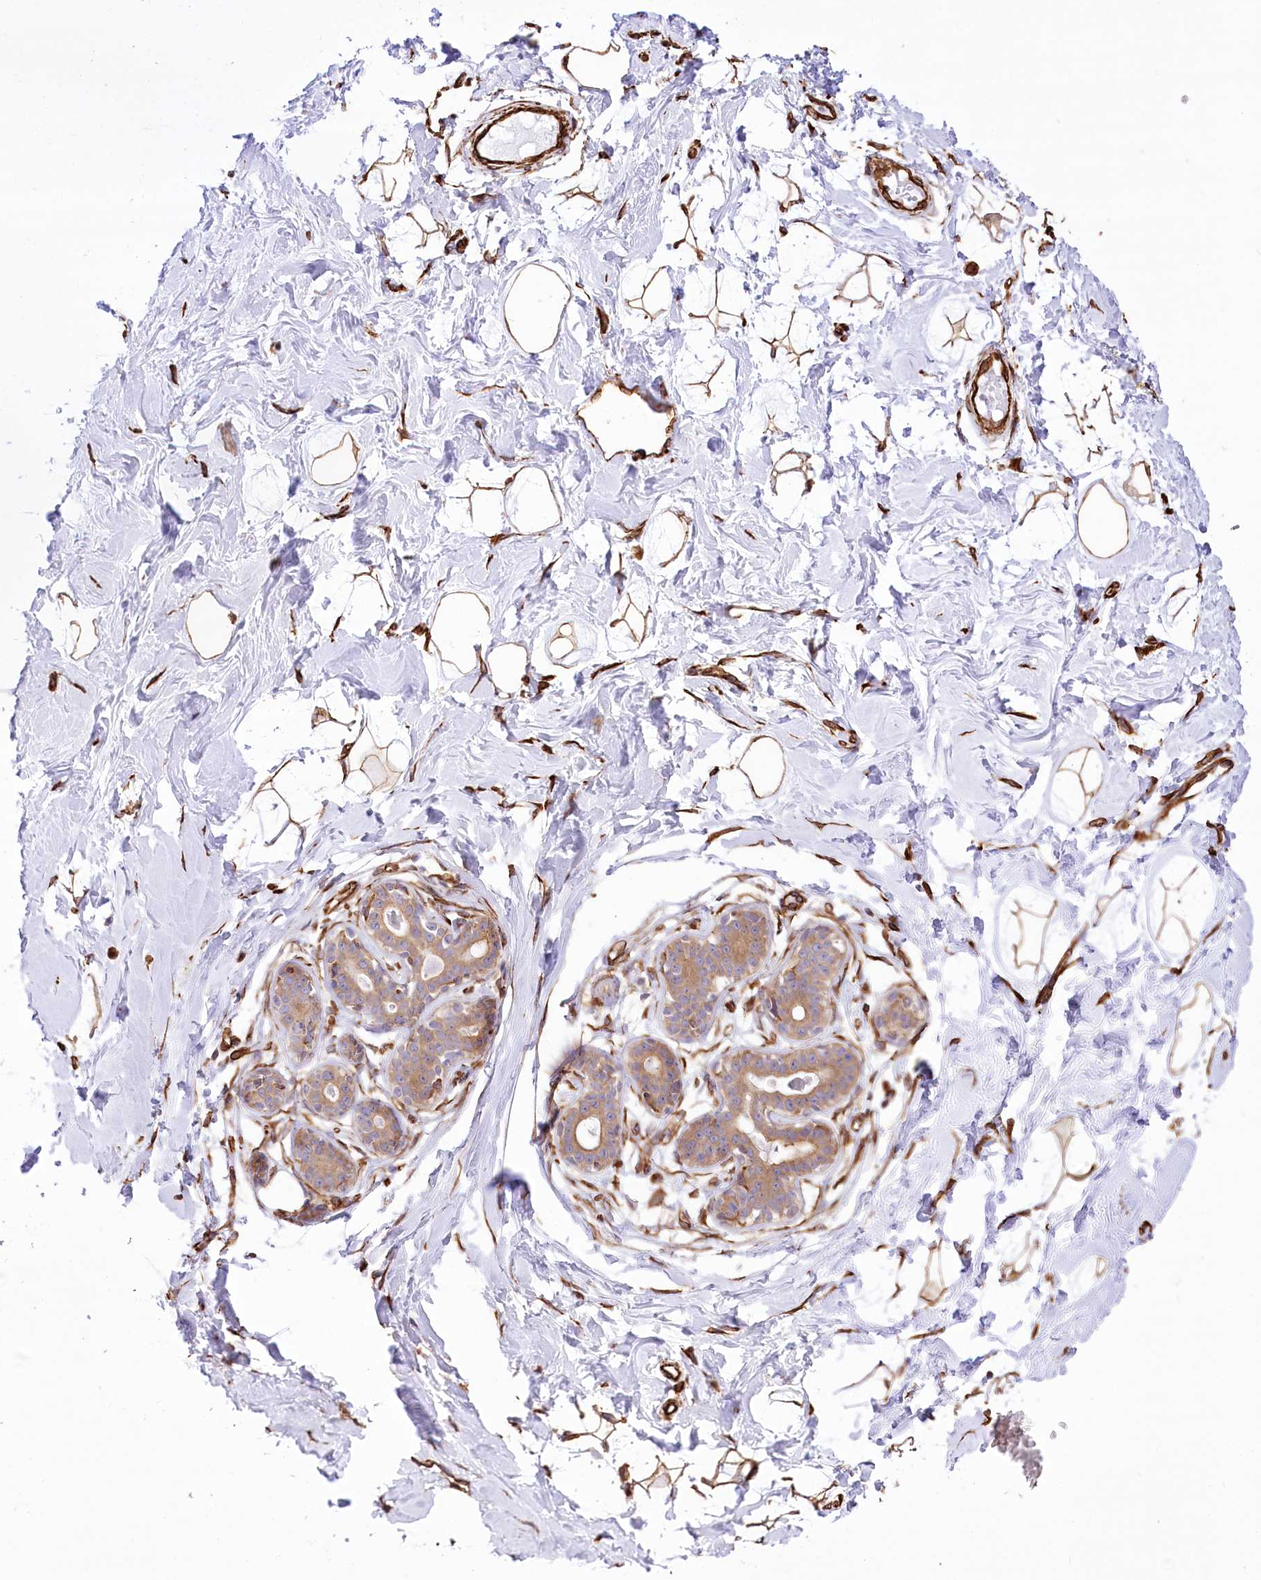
{"staining": {"intensity": "moderate", "quantity": ">75%", "location": "cytoplasmic/membranous"}, "tissue": "breast", "cell_type": "Adipocytes", "image_type": "normal", "snomed": [{"axis": "morphology", "description": "Normal tissue, NOS"}, {"axis": "morphology", "description": "Adenoma, NOS"}, {"axis": "topography", "description": "Breast"}], "caption": "The immunohistochemical stain highlights moderate cytoplasmic/membranous expression in adipocytes of unremarkable breast. The staining is performed using DAB brown chromogen to label protein expression. The nuclei are counter-stained blue using hematoxylin.", "gene": "TTC1", "patient": {"sex": "female", "age": 23}}